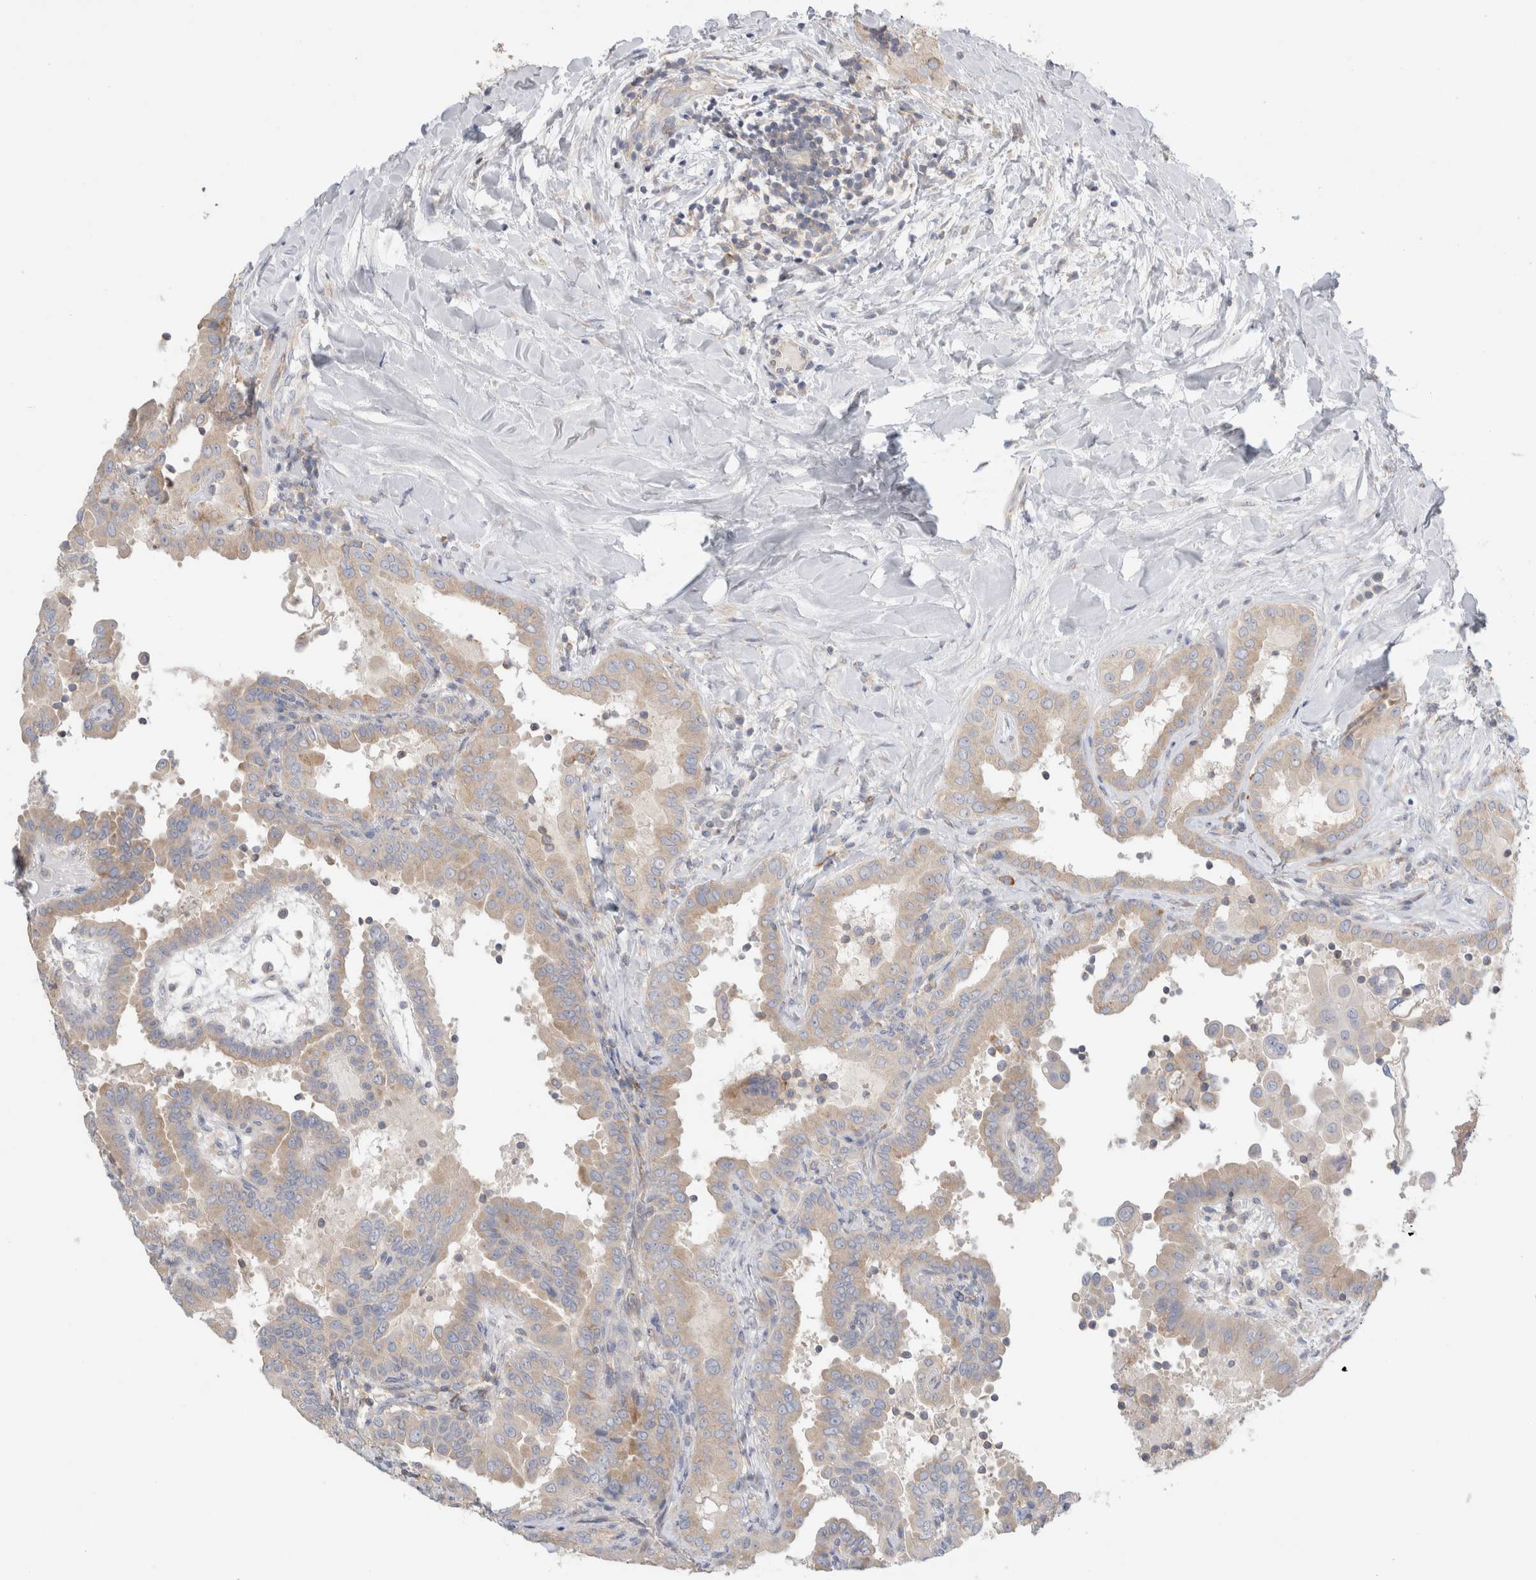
{"staining": {"intensity": "weak", "quantity": ">75%", "location": "cytoplasmic/membranous"}, "tissue": "thyroid cancer", "cell_type": "Tumor cells", "image_type": "cancer", "snomed": [{"axis": "morphology", "description": "Papillary adenocarcinoma, NOS"}, {"axis": "topography", "description": "Thyroid gland"}], "caption": "A brown stain highlights weak cytoplasmic/membranous staining of a protein in thyroid papillary adenocarcinoma tumor cells.", "gene": "ZNF23", "patient": {"sex": "male", "age": 33}}